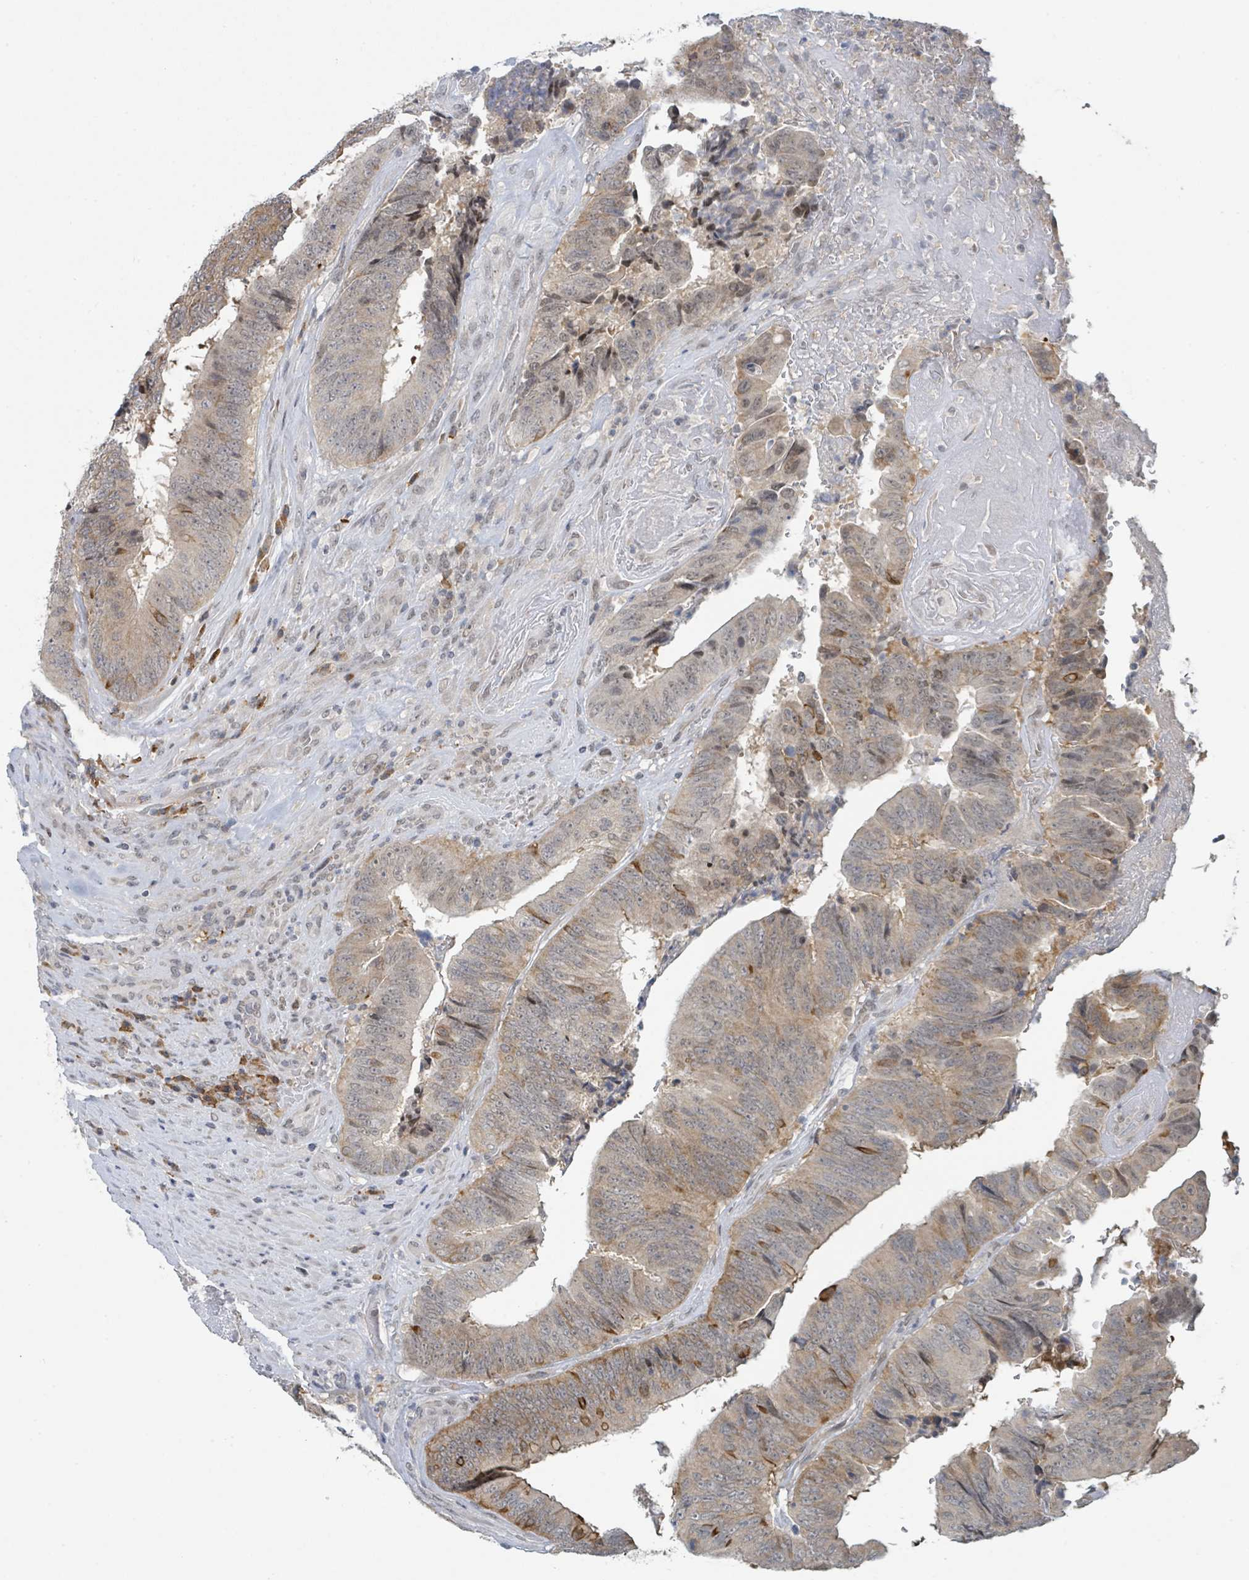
{"staining": {"intensity": "moderate", "quantity": "25%-75%", "location": "cytoplasmic/membranous,nuclear"}, "tissue": "colorectal cancer", "cell_type": "Tumor cells", "image_type": "cancer", "snomed": [{"axis": "morphology", "description": "Adenocarcinoma, NOS"}, {"axis": "topography", "description": "Rectum"}], "caption": "A micrograph showing moderate cytoplasmic/membranous and nuclear staining in approximately 25%-75% of tumor cells in colorectal cancer, as visualized by brown immunohistochemical staining.", "gene": "ANKRD55", "patient": {"sex": "male", "age": 72}}